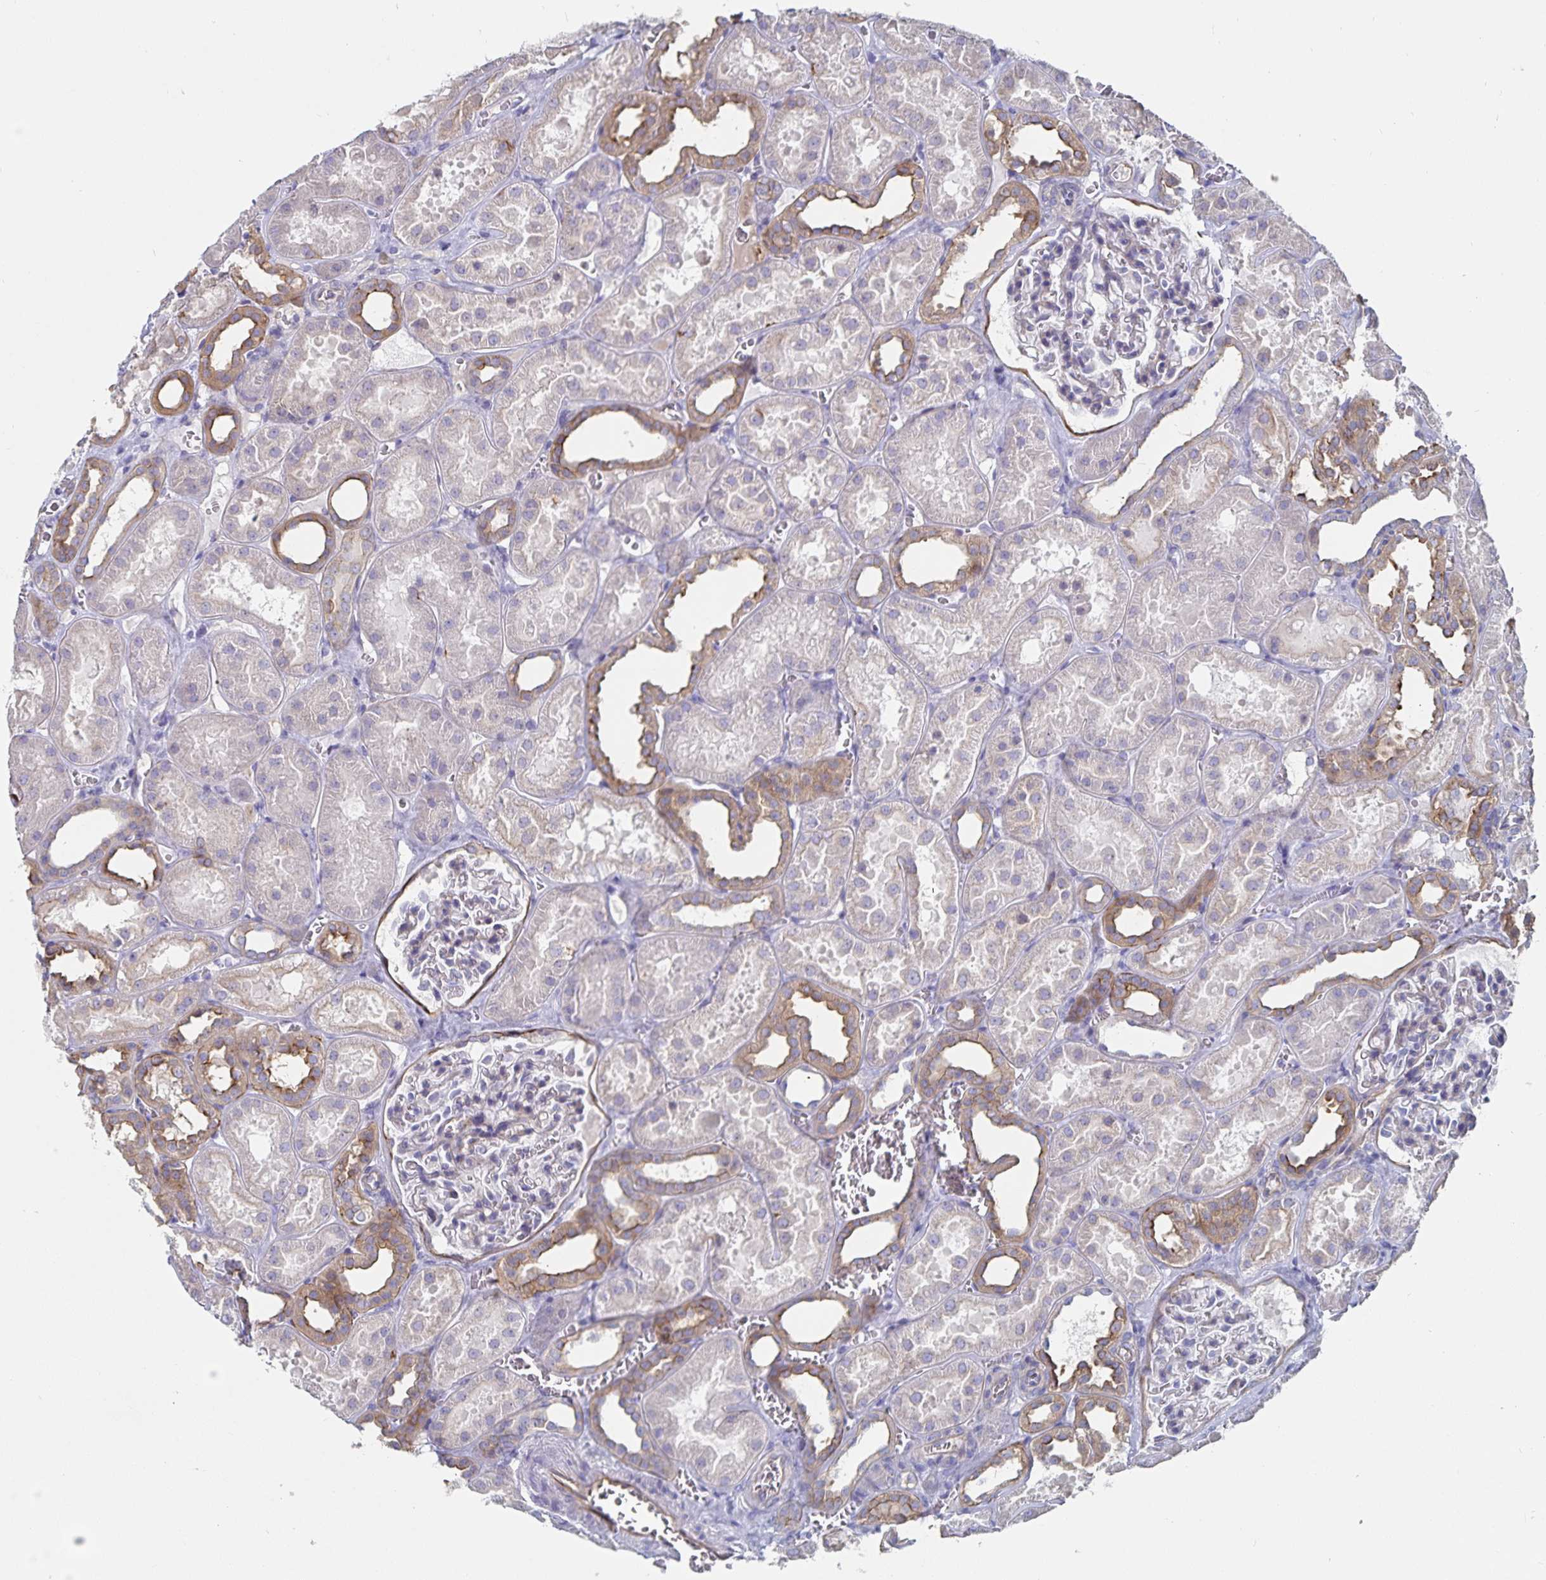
{"staining": {"intensity": "negative", "quantity": "none", "location": "none"}, "tissue": "kidney", "cell_type": "Cells in glomeruli", "image_type": "normal", "snomed": [{"axis": "morphology", "description": "Normal tissue, NOS"}, {"axis": "topography", "description": "Kidney"}], "caption": "This is a micrograph of immunohistochemistry staining of unremarkable kidney, which shows no expression in cells in glomeruli. The staining was performed using DAB to visualize the protein expression in brown, while the nuclei were stained in blue with hematoxylin (Magnification: 20x).", "gene": "SSTR1", "patient": {"sex": "female", "age": 41}}